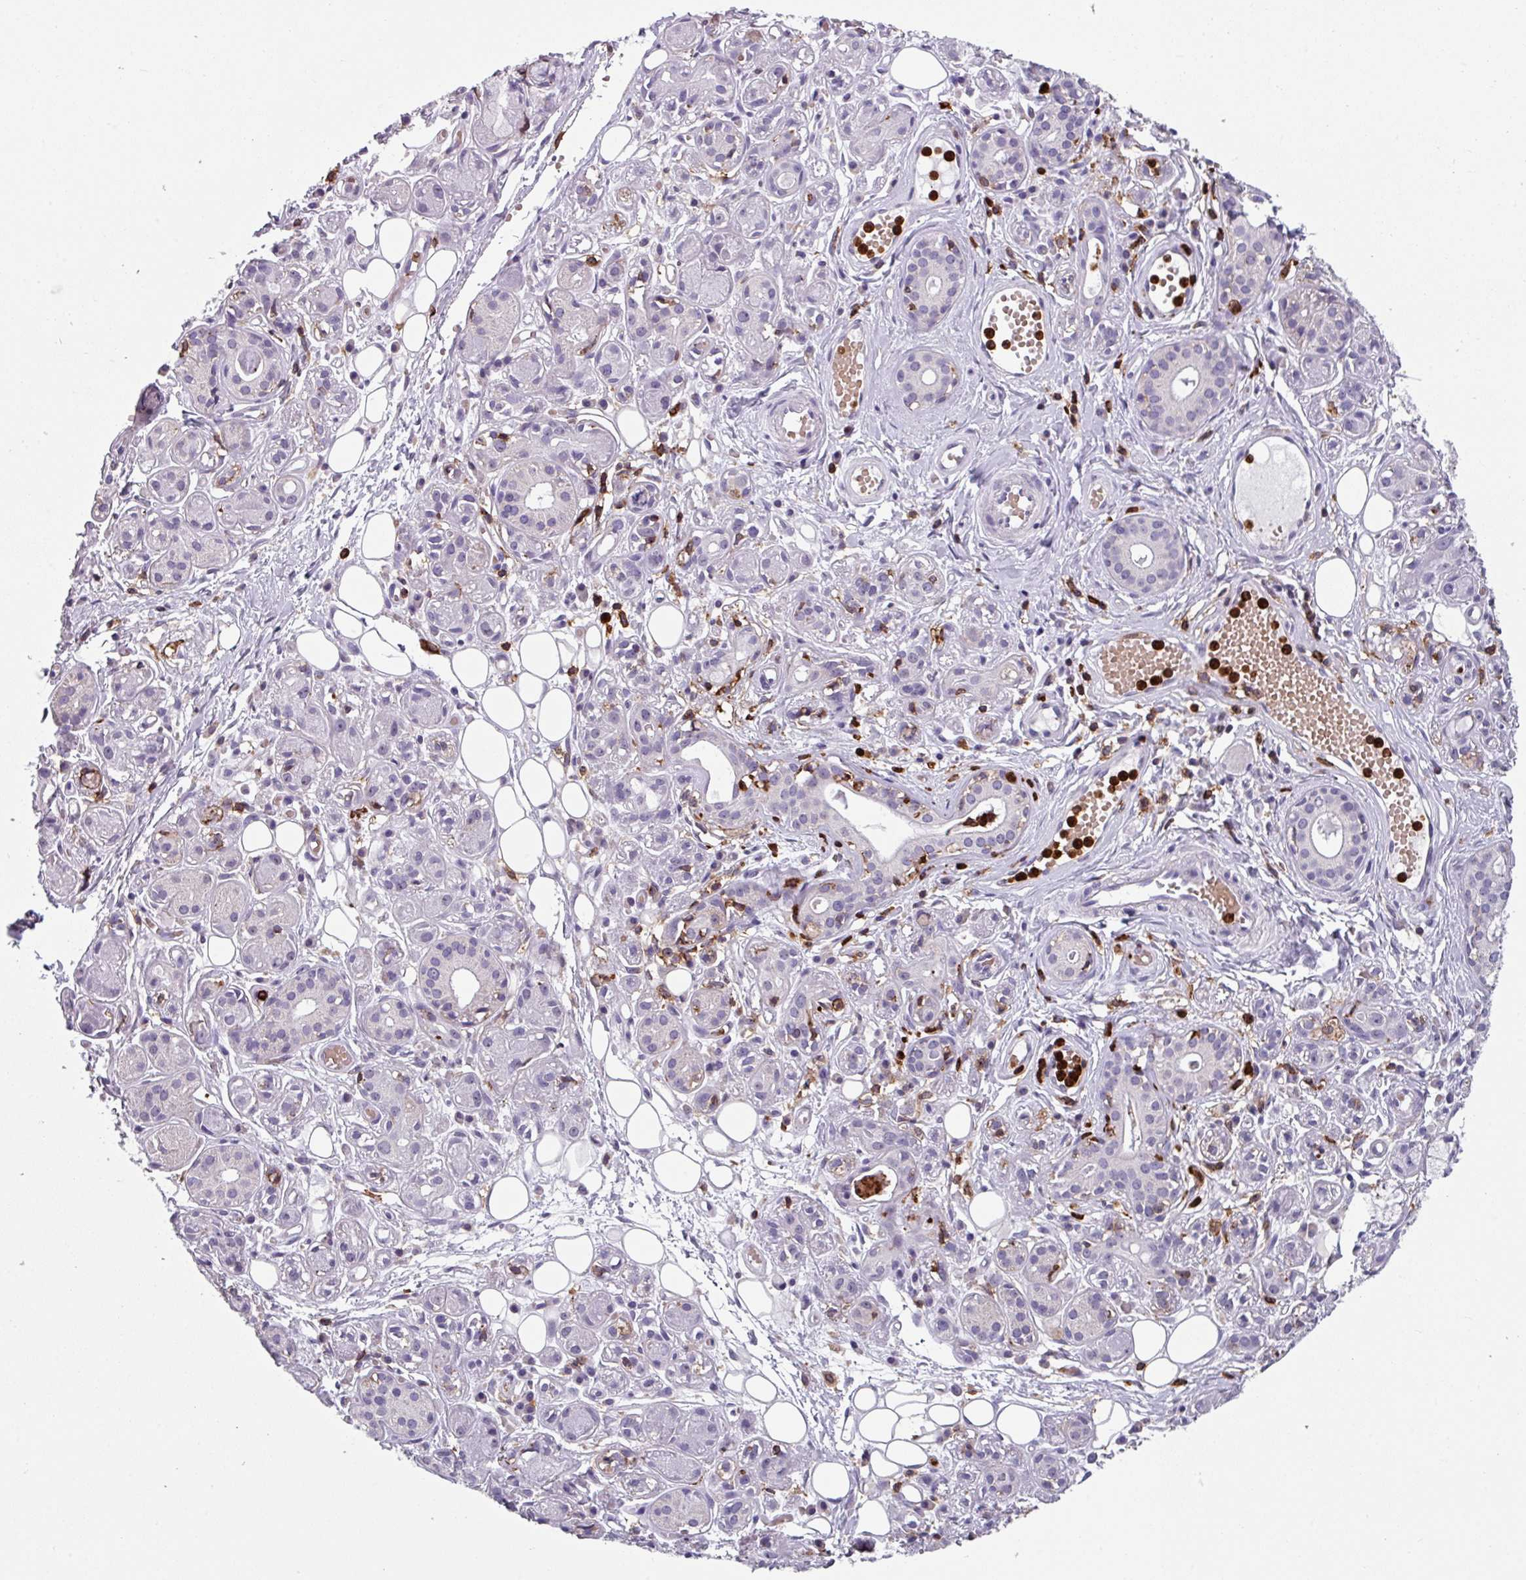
{"staining": {"intensity": "negative", "quantity": "none", "location": "none"}, "tissue": "salivary gland", "cell_type": "Glandular cells", "image_type": "normal", "snomed": [{"axis": "morphology", "description": "Normal tissue, NOS"}, {"axis": "topography", "description": "Salivary gland"}], "caption": "Immunohistochemistry (IHC) histopathology image of benign human salivary gland stained for a protein (brown), which exhibits no positivity in glandular cells.", "gene": "EXOSC5", "patient": {"sex": "male", "age": 54}}